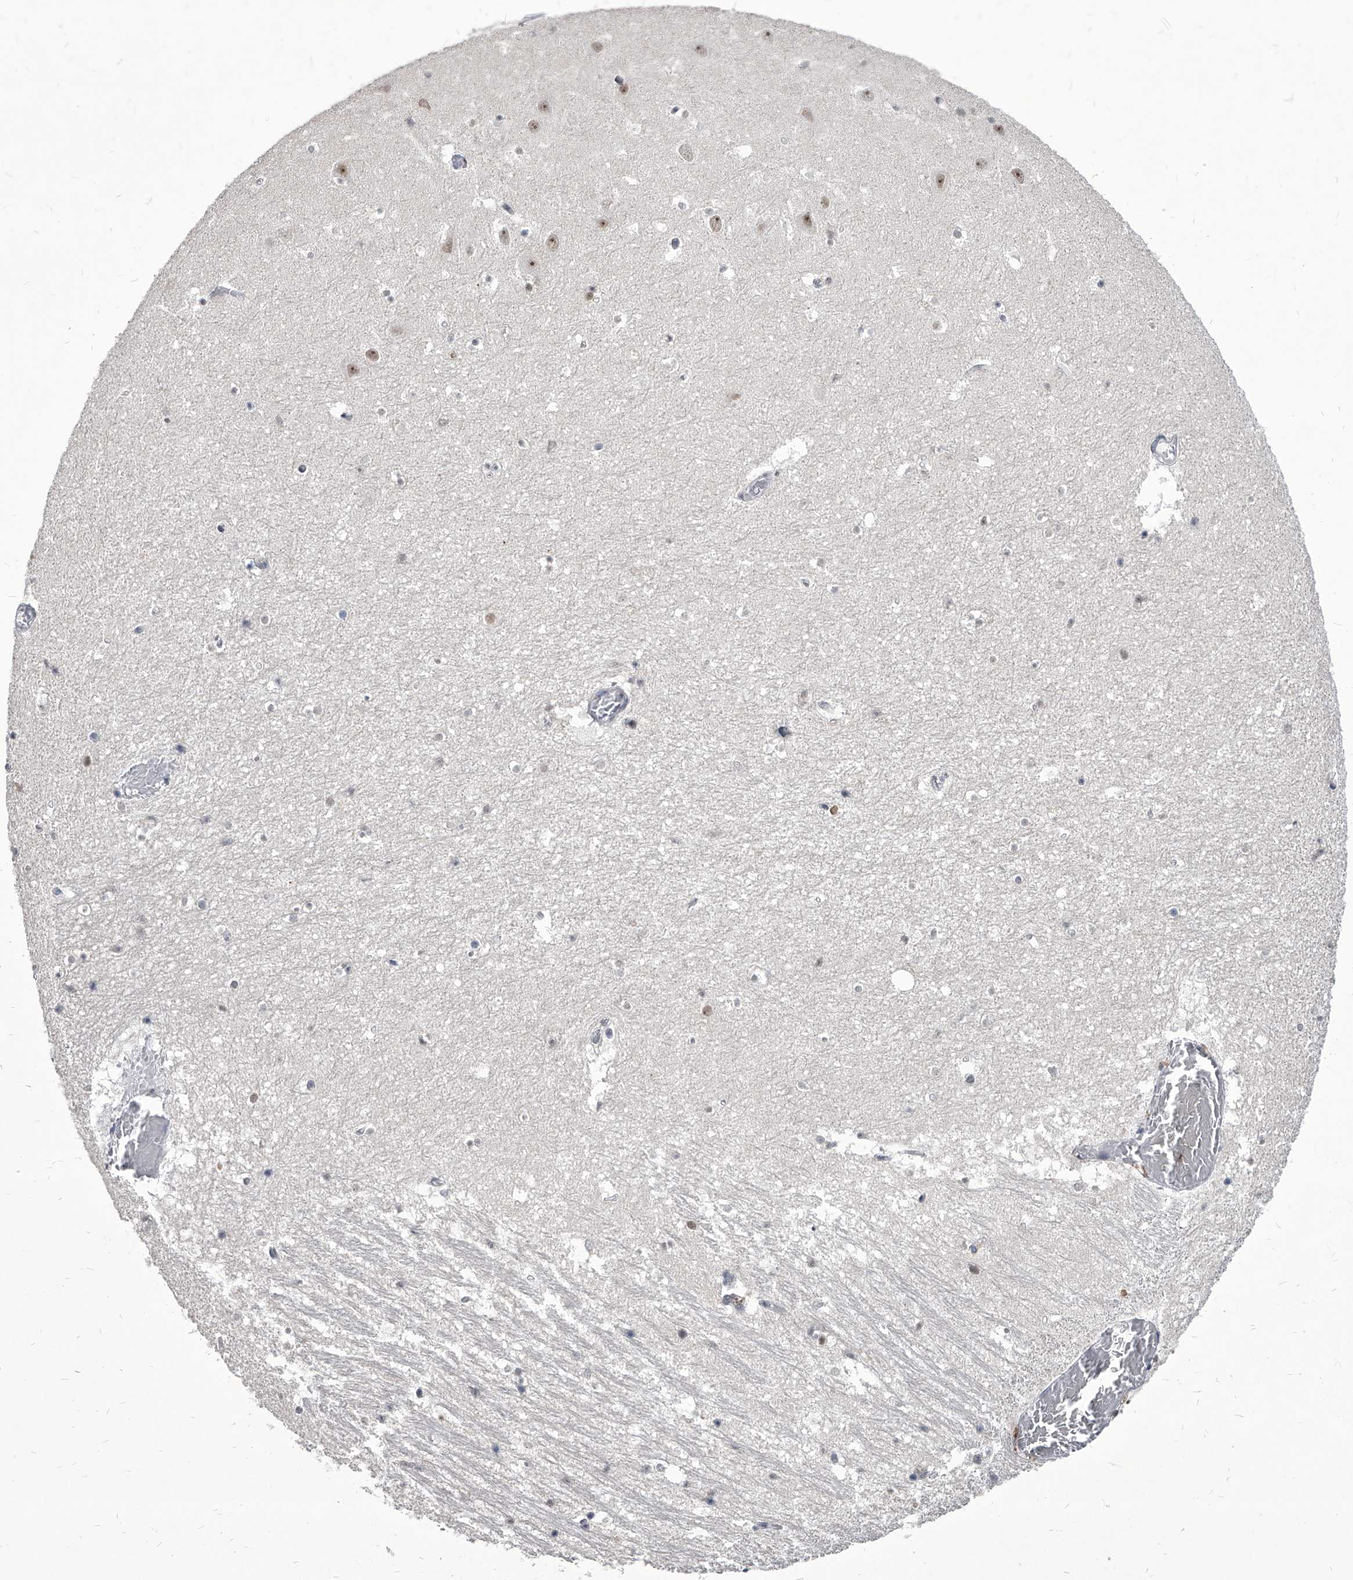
{"staining": {"intensity": "weak", "quantity": "<25%", "location": "nuclear"}, "tissue": "hippocampus", "cell_type": "Glial cells", "image_type": "normal", "snomed": [{"axis": "morphology", "description": "Normal tissue, NOS"}, {"axis": "topography", "description": "Hippocampus"}], "caption": "Human hippocampus stained for a protein using immunohistochemistry exhibits no expression in glial cells.", "gene": "PPIL4", "patient": {"sex": "female", "age": 52}}